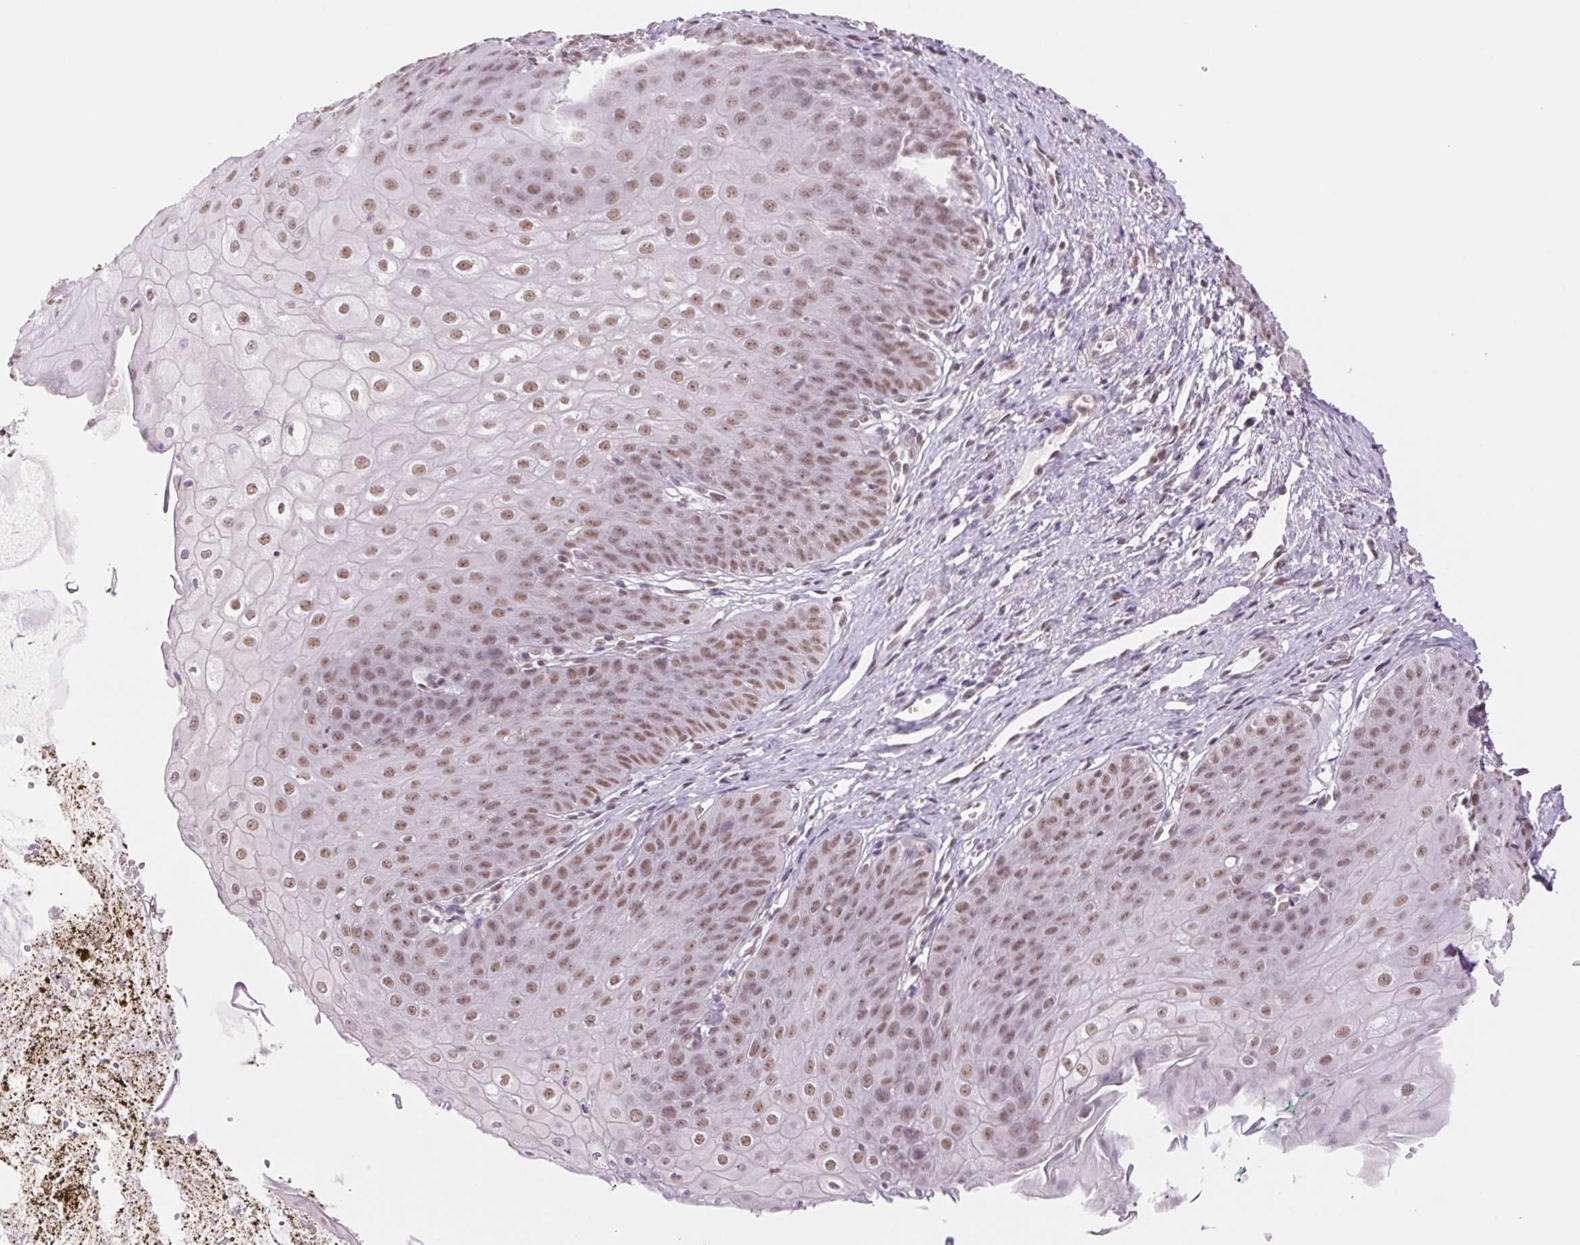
{"staining": {"intensity": "moderate", "quantity": ">75%", "location": "nuclear"}, "tissue": "esophagus", "cell_type": "Squamous epithelial cells", "image_type": "normal", "snomed": [{"axis": "morphology", "description": "Normal tissue, NOS"}, {"axis": "topography", "description": "Esophagus"}], "caption": "DAB (3,3'-diaminobenzidine) immunohistochemical staining of normal esophagus exhibits moderate nuclear protein staining in approximately >75% of squamous epithelial cells. (DAB = brown stain, brightfield microscopy at high magnification).", "gene": "RPRD1B", "patient": {"sex": "male", "age": 71}}